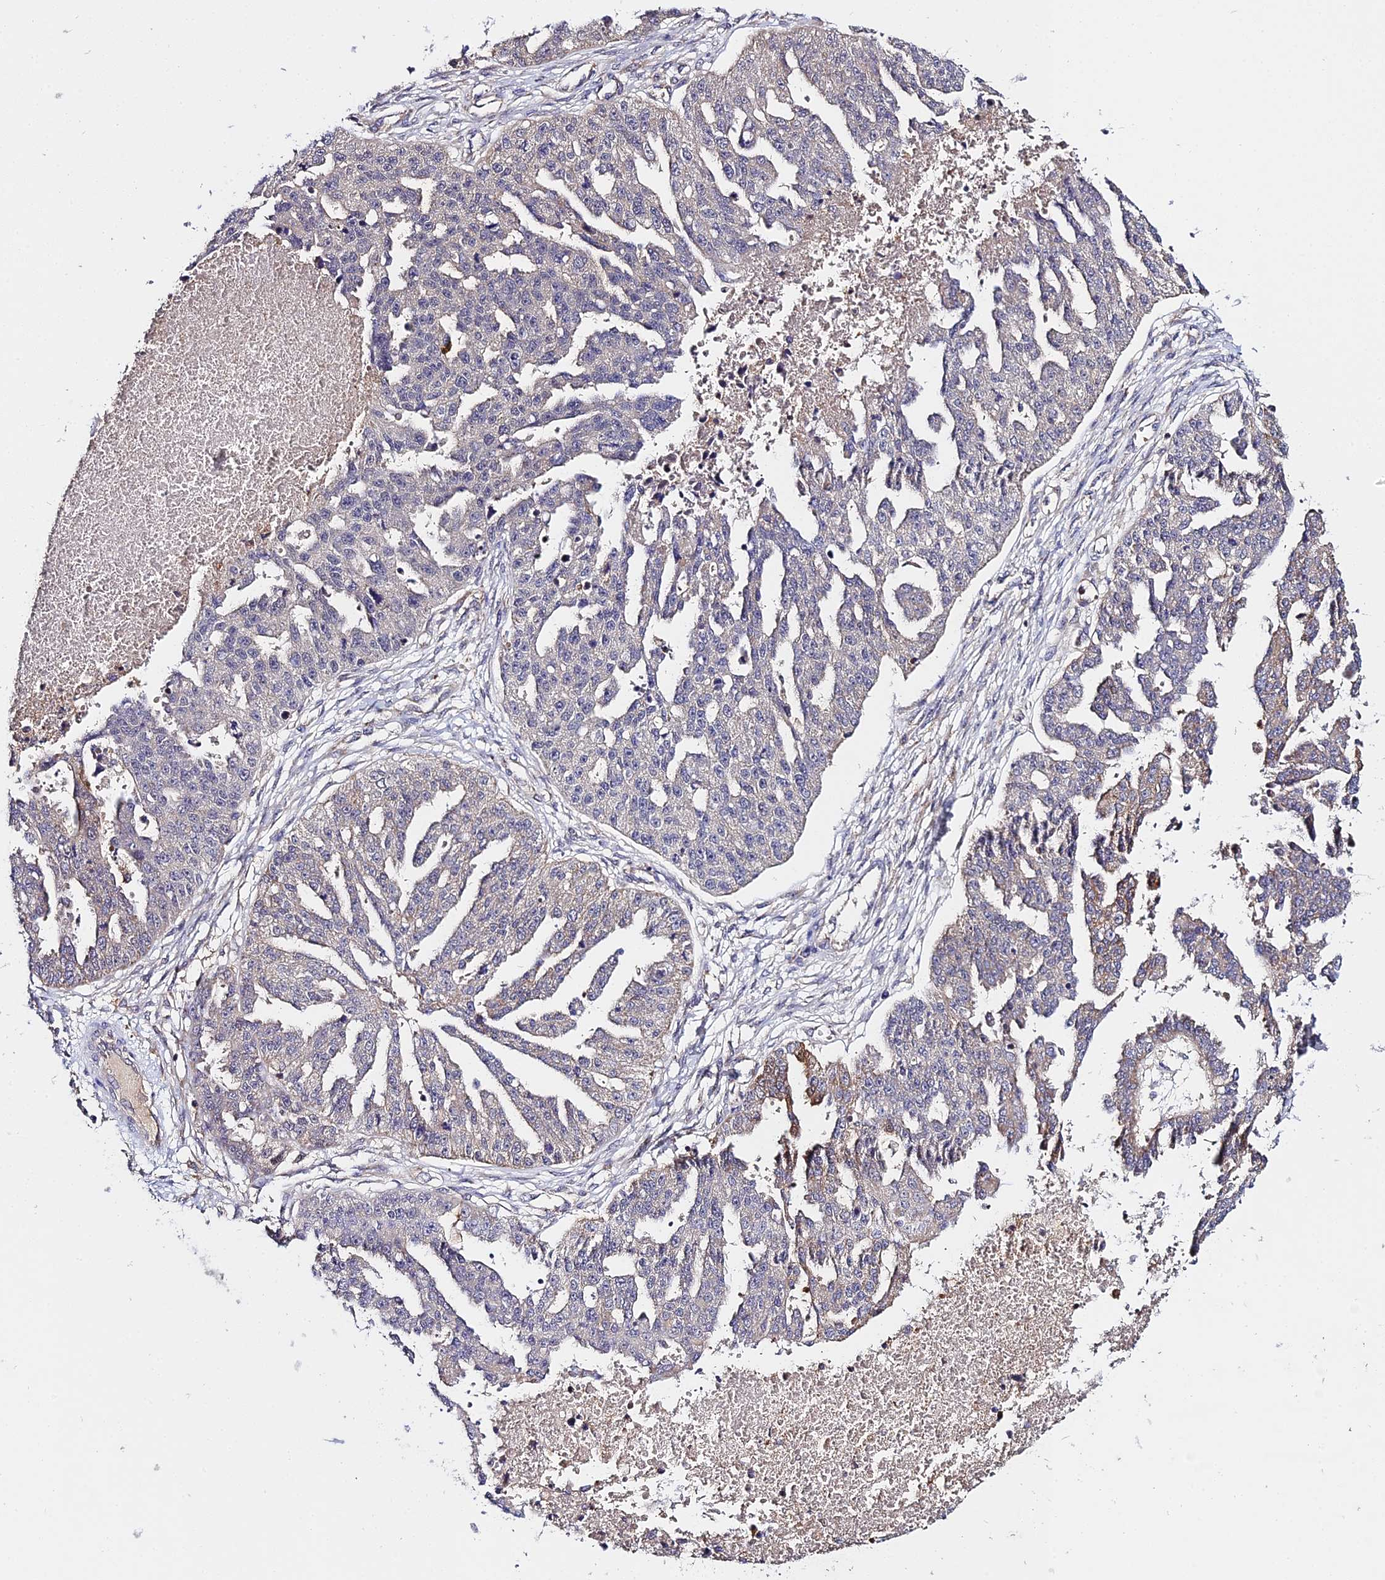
{"staining": {"intensity": "weak", "quantity": "<25%", "location": "cytoplasmic/membranous"}, "tissue": "ovarian cancer", "cell_type": "Tumor cells", "image_type": "cancer", "snomed": [{"axis": "morphology", "description": "Cystadenocarcinoma, serous, NOS"}, {"axis": "topography", "description": "Ovary"}], "caption": "IHC photomicrograph of neoplastic tissue: ovarian cancer stained with DAB (3,3'-diaminobenzidine) shows no significant protein positivity in tumor cells.", "gene": "ZBED8", "patient": {"sex": "female", "age": 58}}